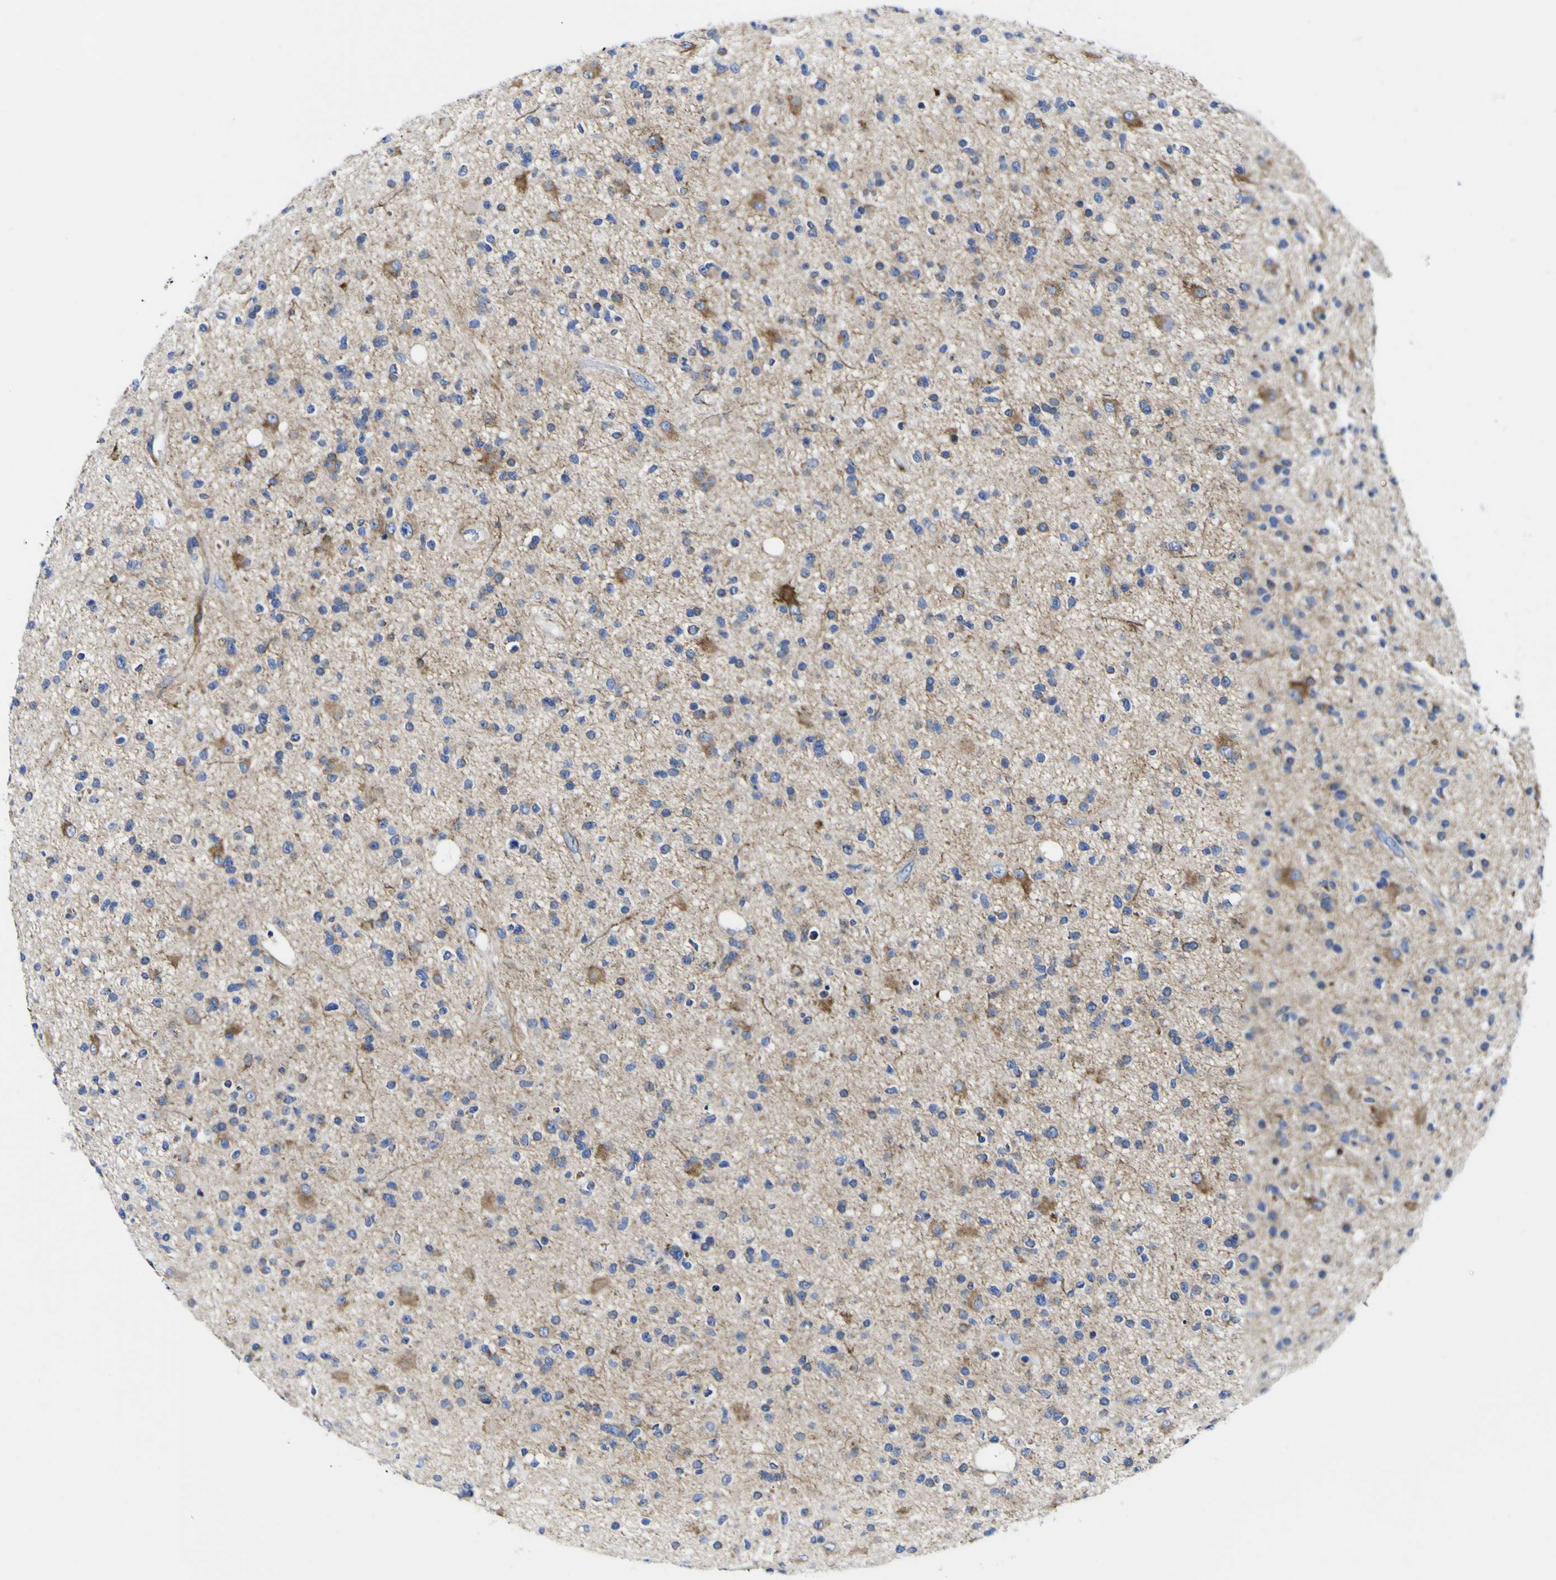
{"staining": {"intensity": "moderate", "quantity": "25%-75%", "location": "cytoplasmic/membranous"}, "tissue": "glioma", "cell_type": "Tumor cells", "image_type": "cancer", "snomed": [{"axis": "morphology", "description": "Glioma, malignant, High grade"}, {"axis": "topography", "description": "Brain"}], "caption": "The photomicrograph reveals a brown stain indicating the presence of a protein in the cytoplasmic/membranous of tumor cells in malignant glioma (high-grade).", "gene": "CCDC90B", "patient": {"sex": "male", "age": 33}}